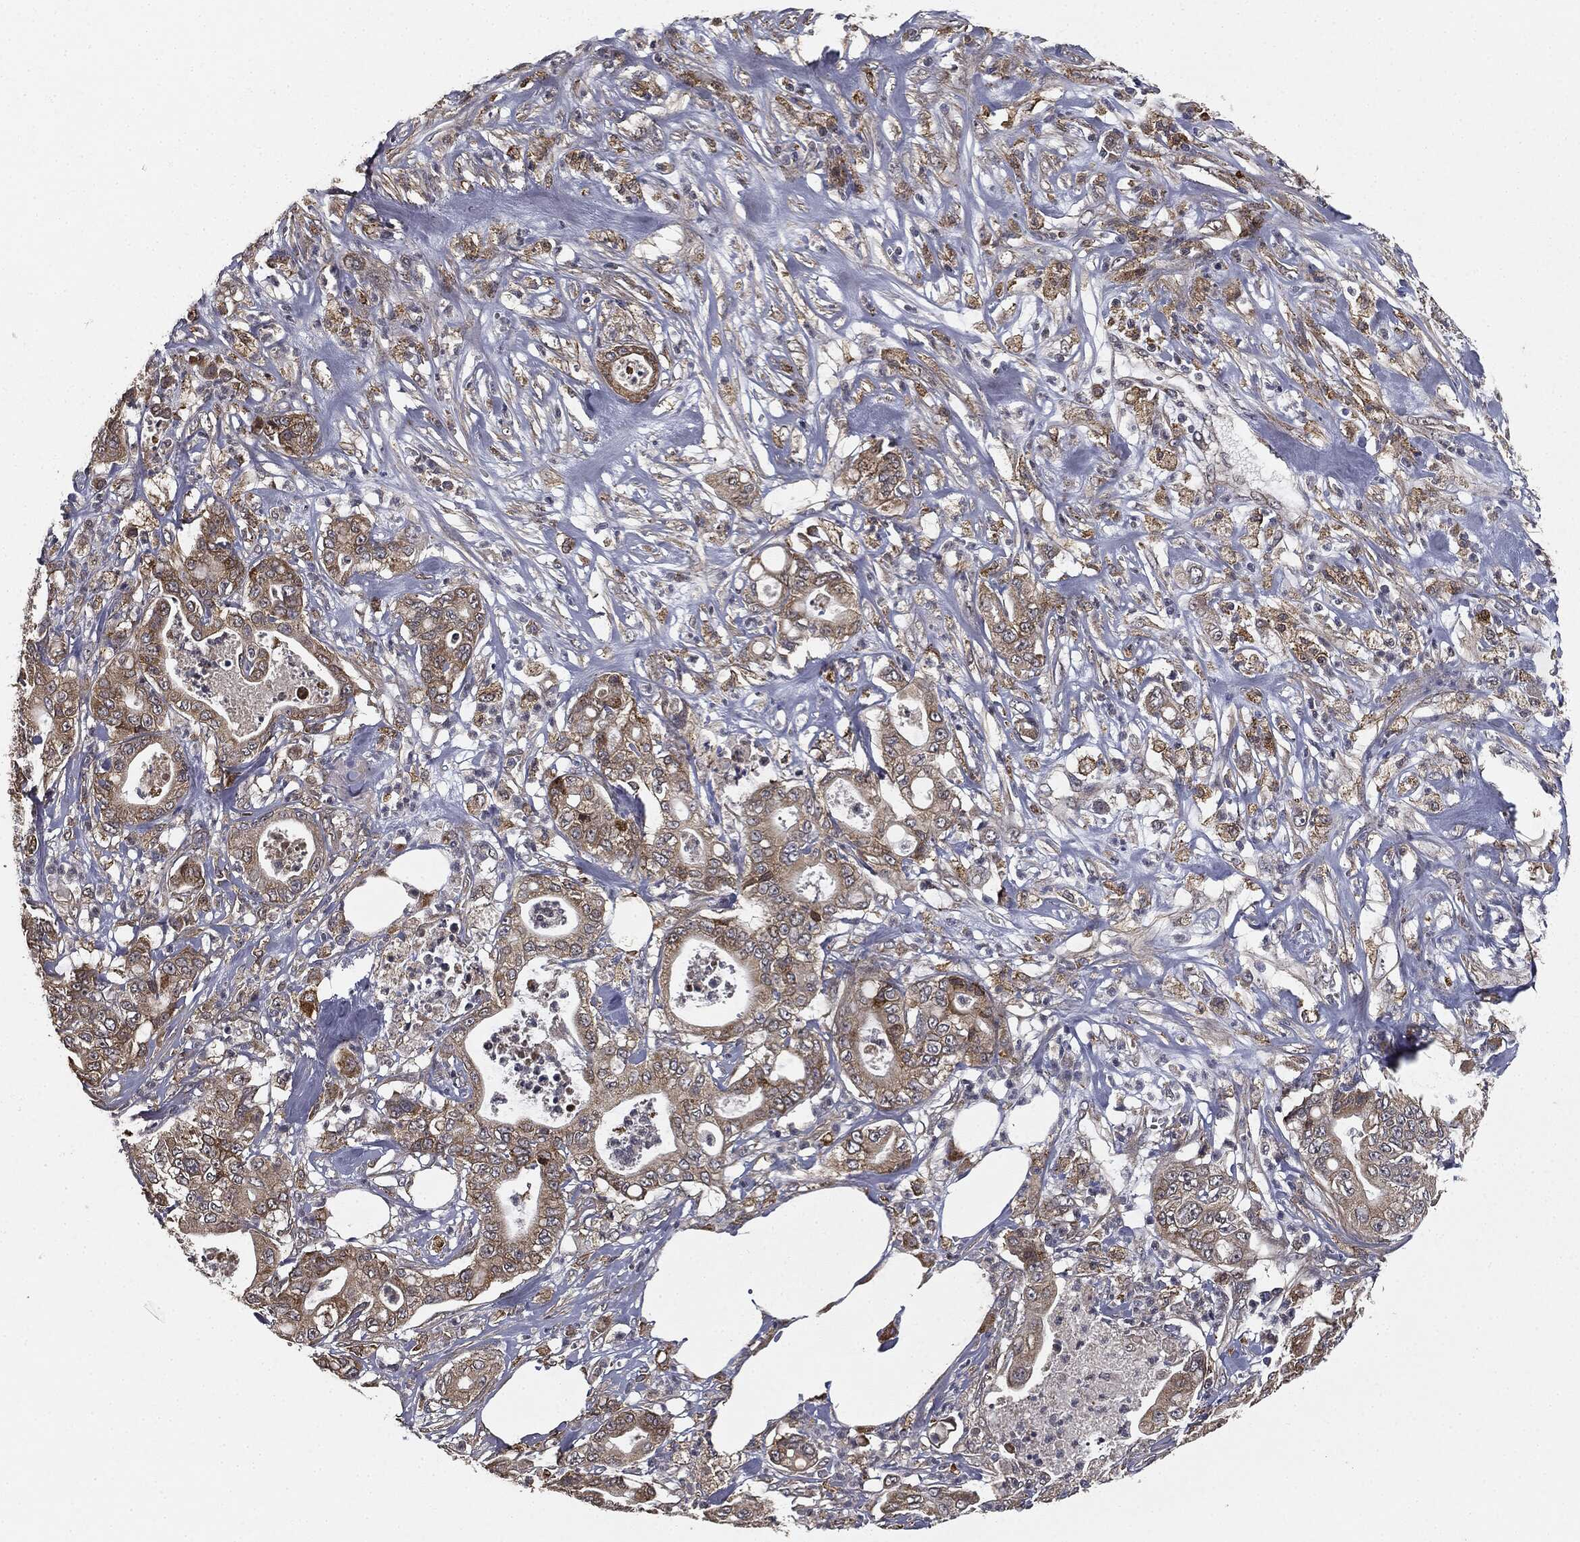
{"staining": {"intensity": "weak", "quantity": ">75%", "location": "cytoplasmic/membranous"}, "tissue": "pancreatic cancer", "cell_type": "Tumor cells", "image_type": "cancer", "snomed": [{"axis": "morphology", "description": "Adenocarcinoma, NOS"}, {"axis": "topography", "description": "Pancreas"}], "caption": "Human pancreatic cancer stained with a brown dye reveals weak cytoplasmic/membranous positive positivity in about >75% of tumor cells.", "gene": "MIER2", "patient": {"sex": "male", "age": 71}}